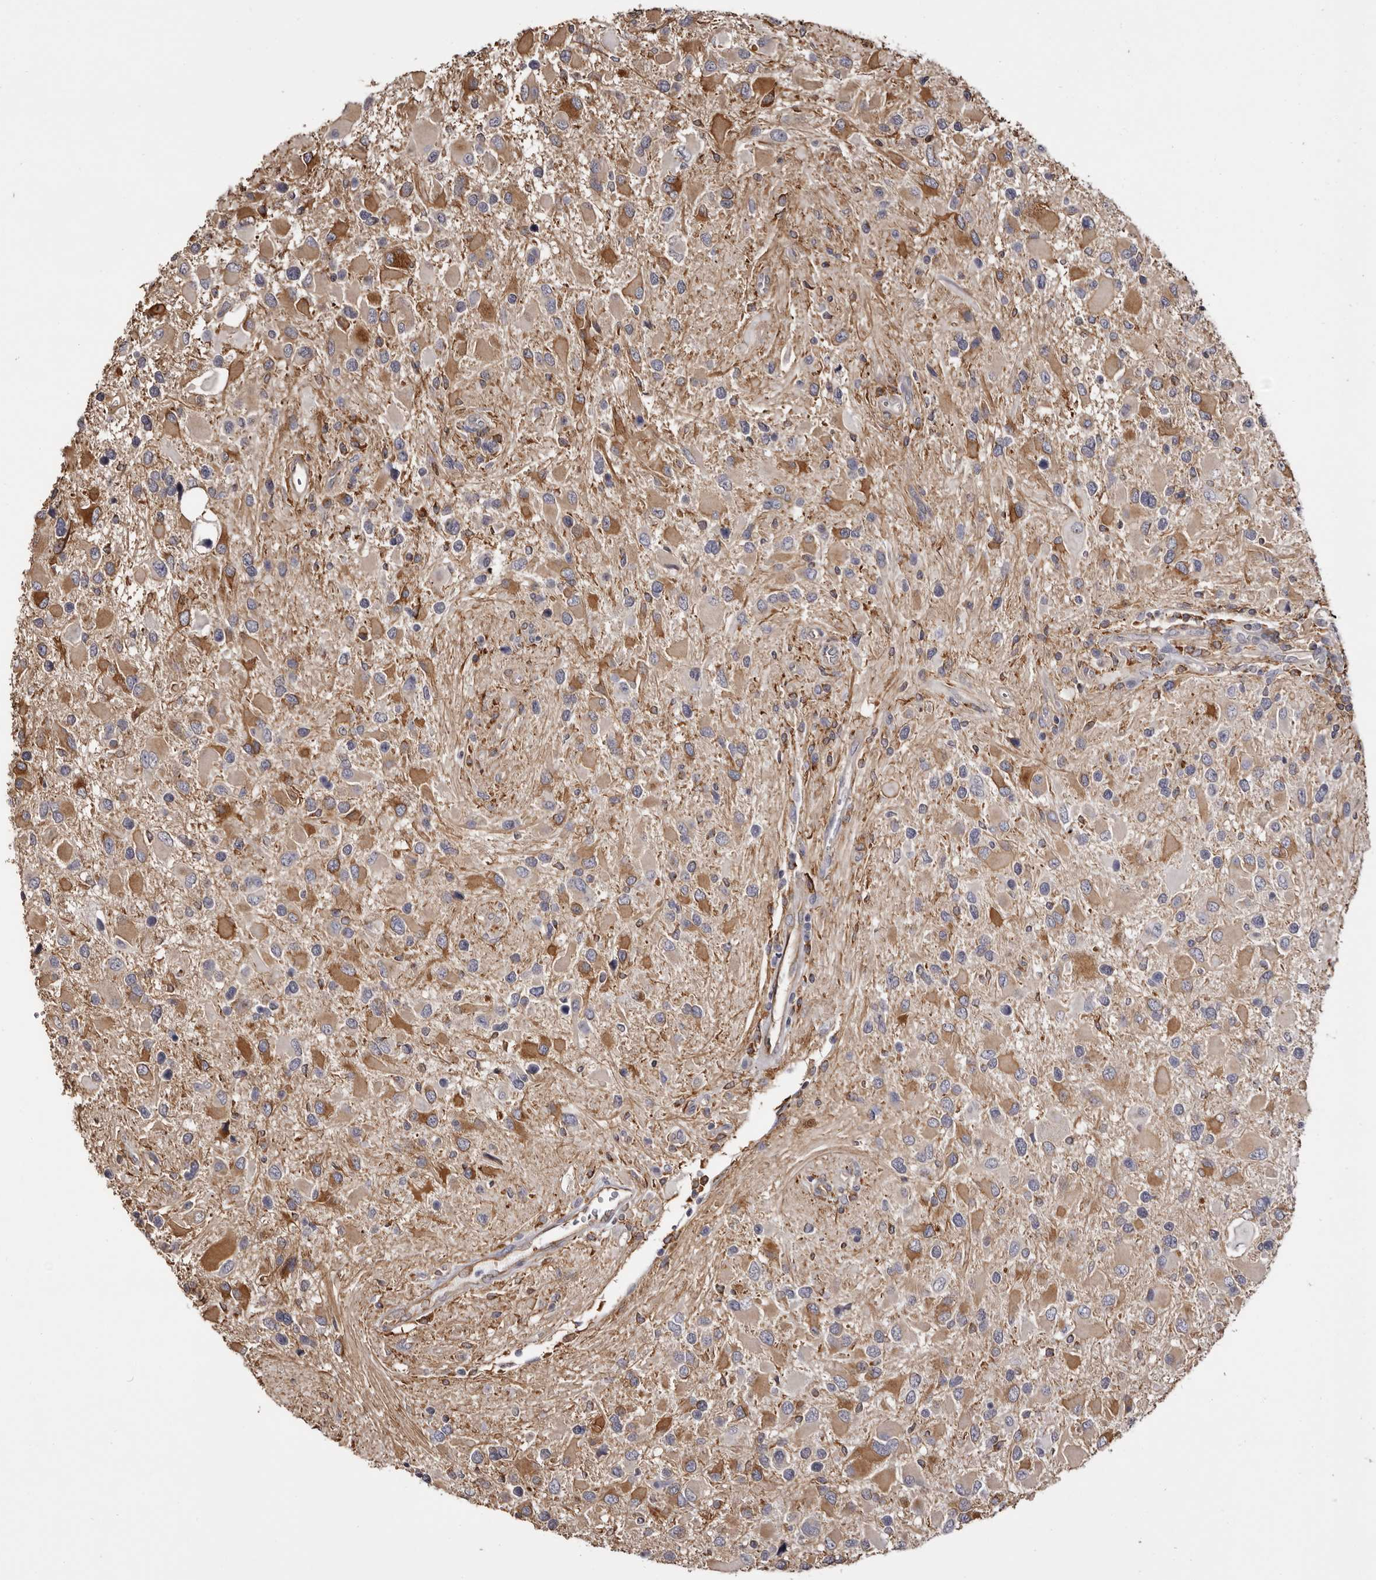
{"staining": {"intensity": "moderate", "quantity": ">75%", "location": "cytoplasmic/membranous"}, "tissue": "glioma", "cell_type": "Tumor cells", "image_type": "cancer", "snomed": [{"axis": "morphology", "description": "Glioma, malignant, High grade"}, {"axis": "topography", "description": "Brain"}], "caption": "Moderate cytoplasmic/membranous staining for a protein is seen in approximately >75% of tumor cells of high-grade glioma (malignant) using IHC.", "gene": "TNNI1", "patient": {"sex": "male", "age": 53}}